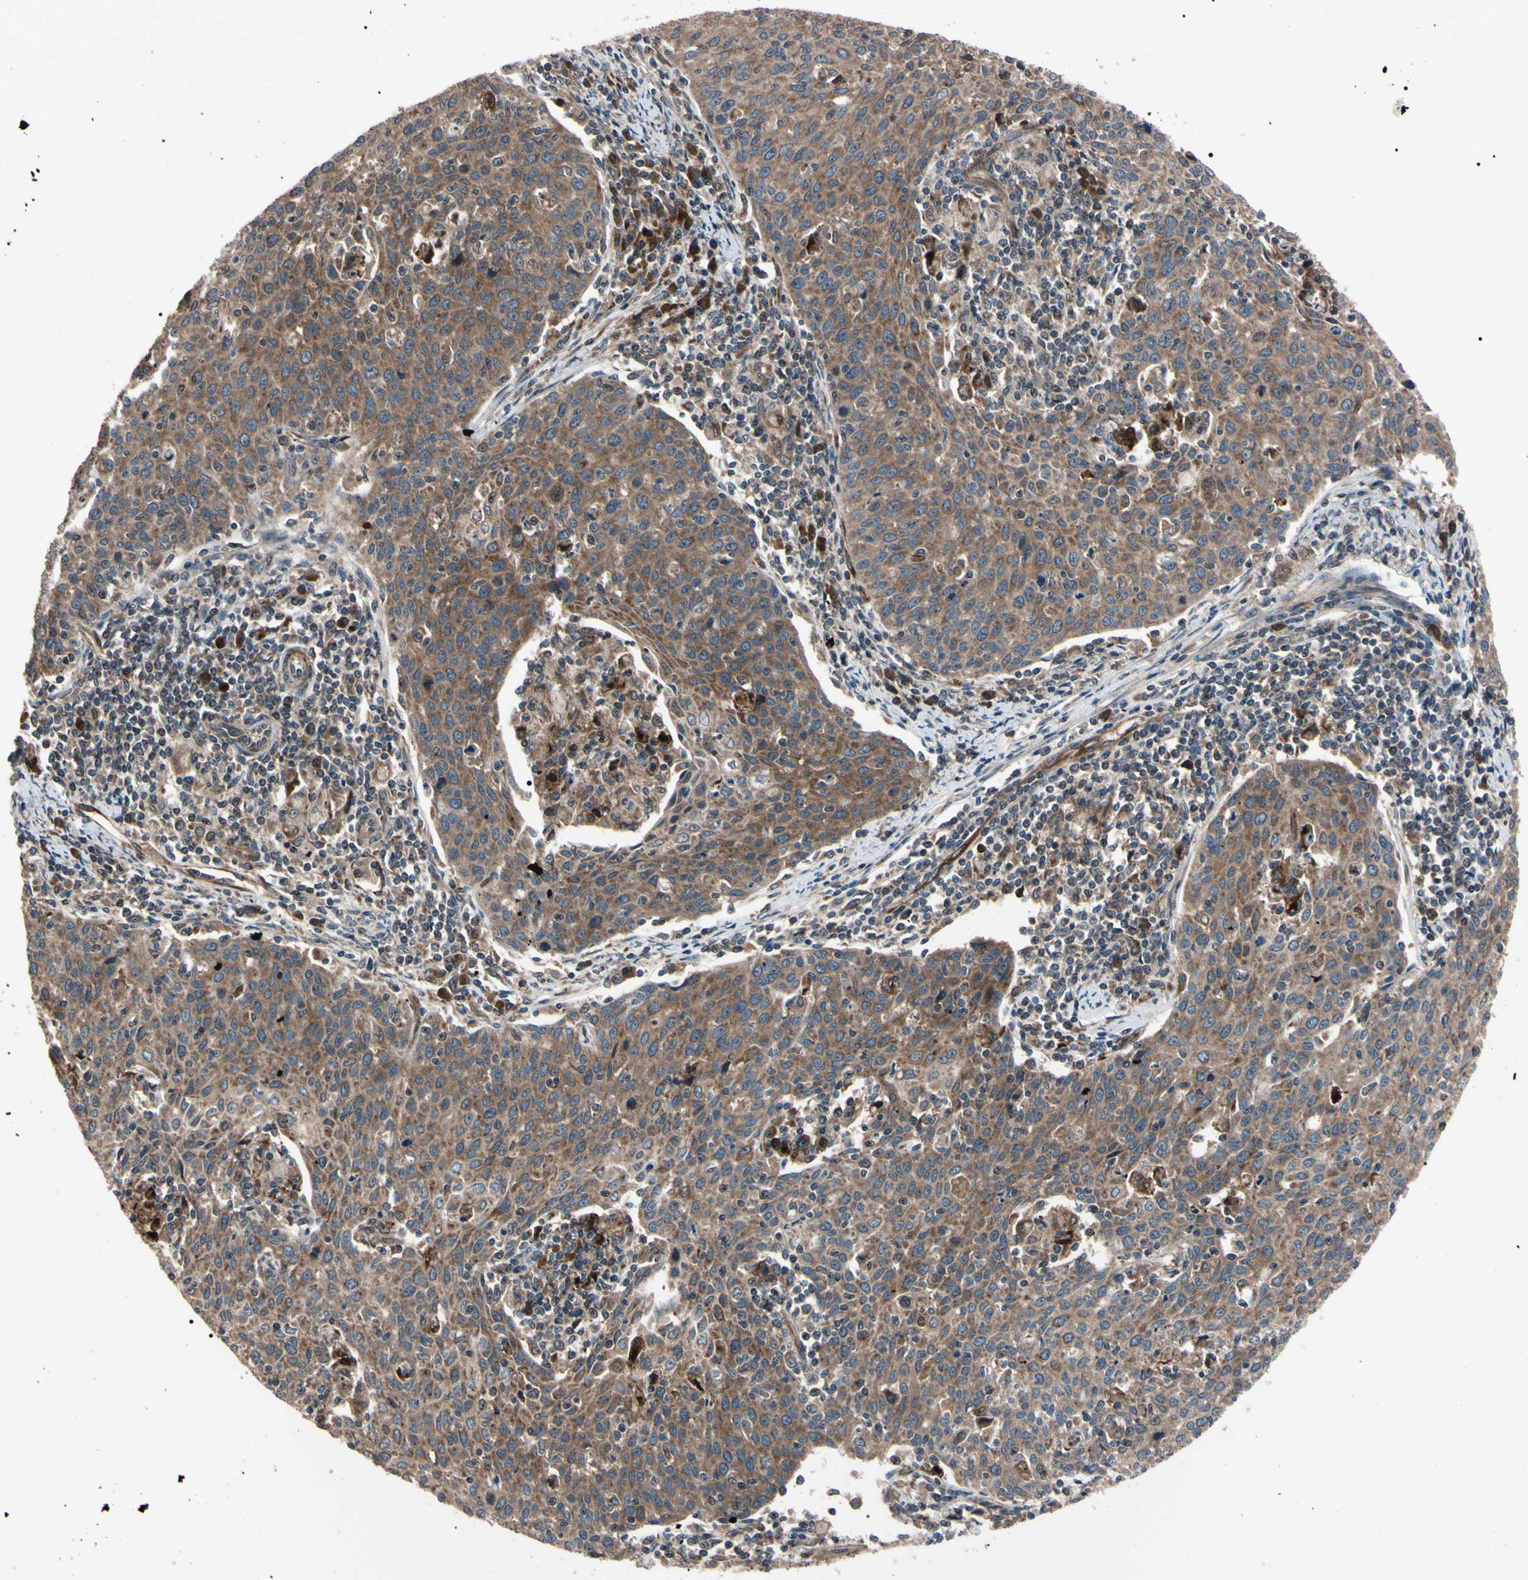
{"staining": {"intensity": "moderate", "quantity": ">75%", "location": "cytoplasmic/membranous"}, "tissue": "cervical cancer", "cell_type": "Tumor cells", "image_type": "cancer", "snomed": [{"axis": "morphology", "description": "Squamous cell carcinoma, NOS"}, {"axis": "topography", "description": "Cervix"}], "caption": "Immunohistochemistry photomicrograph of neoplastic tissue: human cervical cancer stained using immunohistochemistry demonstrates medium levels of moderate protein expression localized specifically in the cytoplasmic/membranous of tumor cells, appearing as a cytoplasmic/membranous brown color.", "gene": "GUCY1B1", "patient": {"sex": "female", "age": 38}}